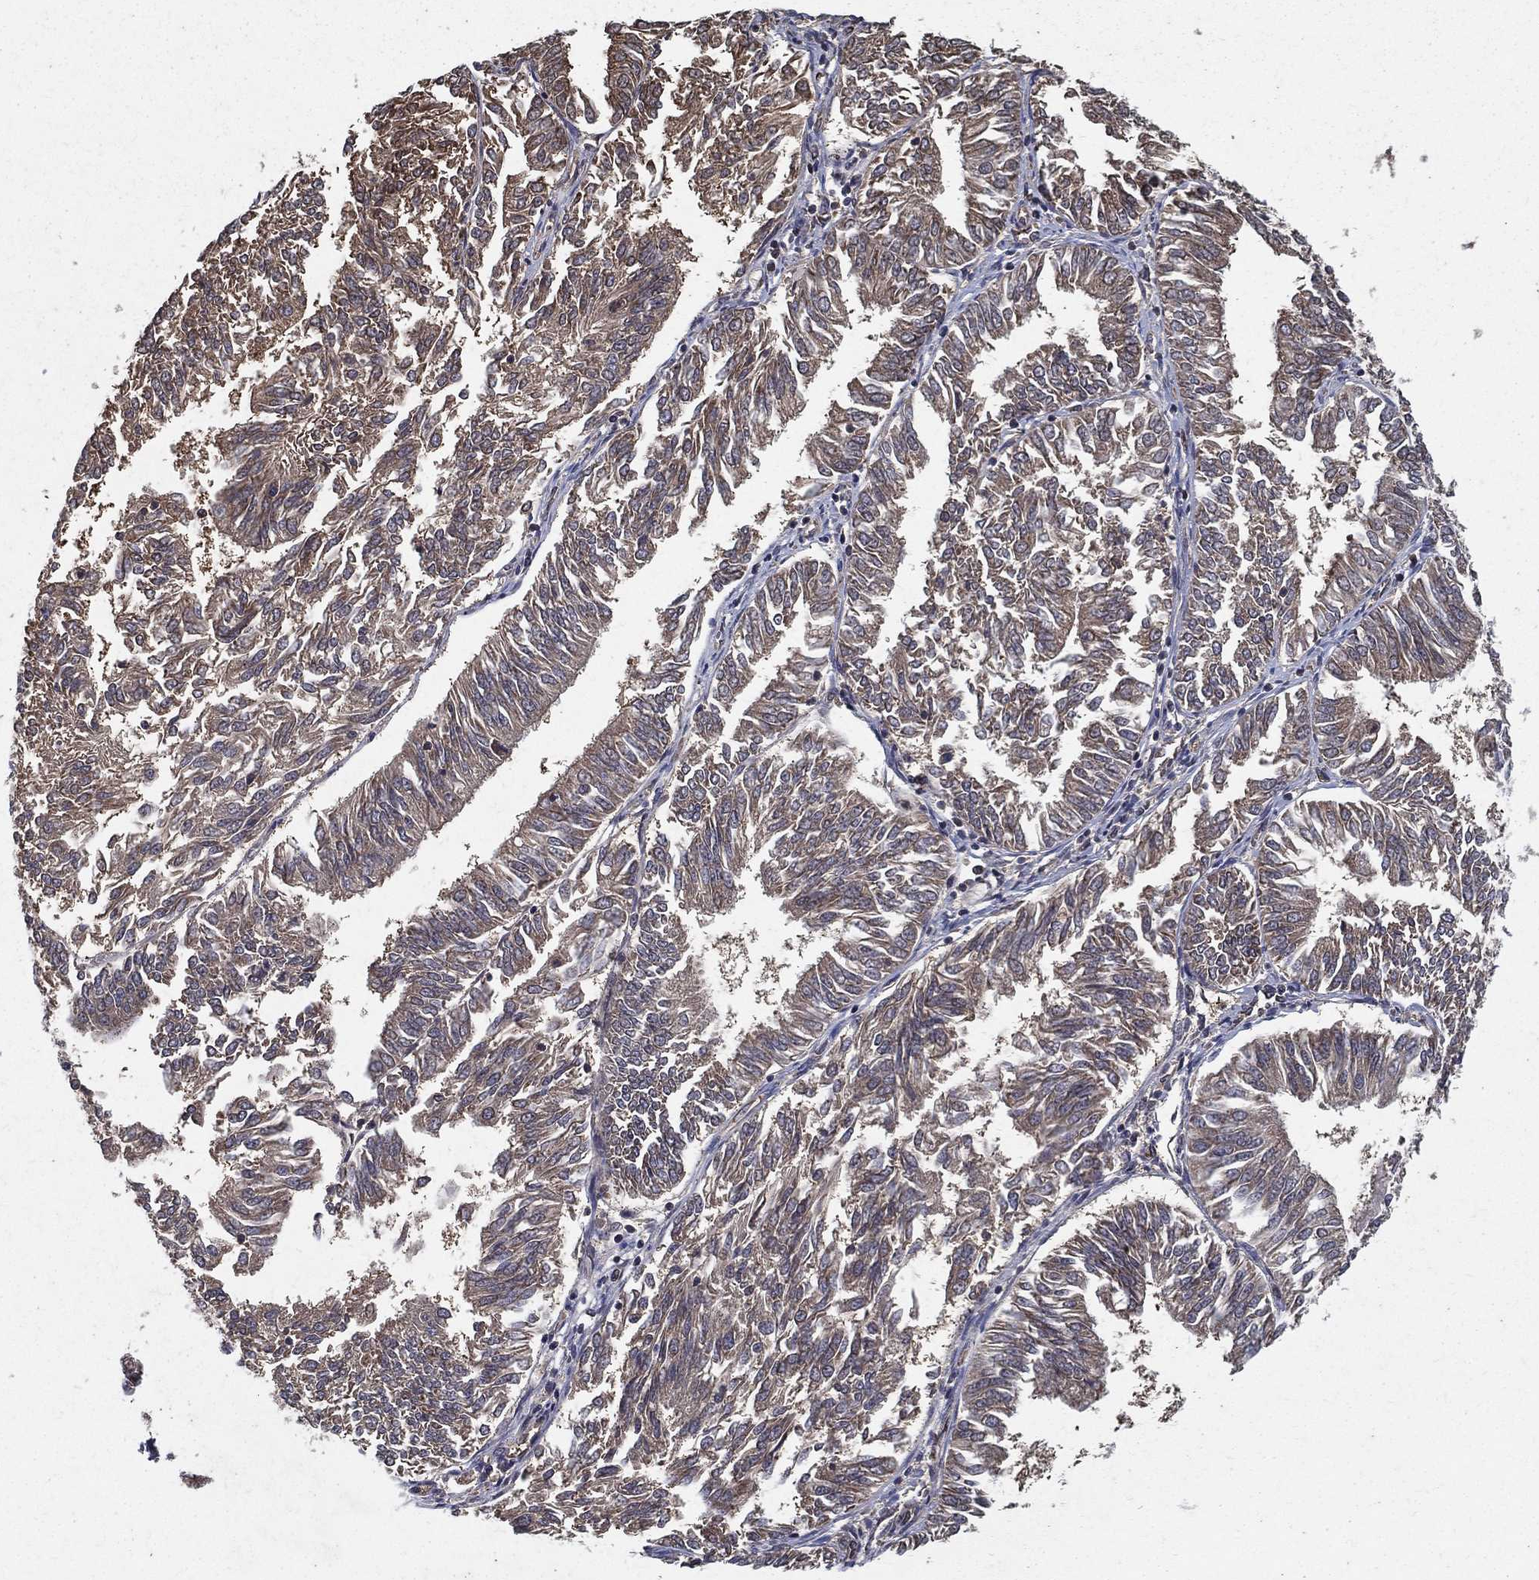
{"staining": {"intensity": "weak", "quantity": "<25%", "location": "cytoplasmic/membranous"}, "tissue": "endometrial cancer", "cell_type": "Tumor cells", "image_type": "cancer", "snomed": [{"axis": "morphology", "description": "Adenocarcinoma, NOS"}, {"axis": "topography", "description": "Endometrium"}], "caption": "Endometrial cancer (adenocarcinoma) stained for a protein using immunohistochemistry (IHC) exhibits no positivity tumor cells.", "gene": "CERS2", "patient": {"sex": "female", "age": 58}}